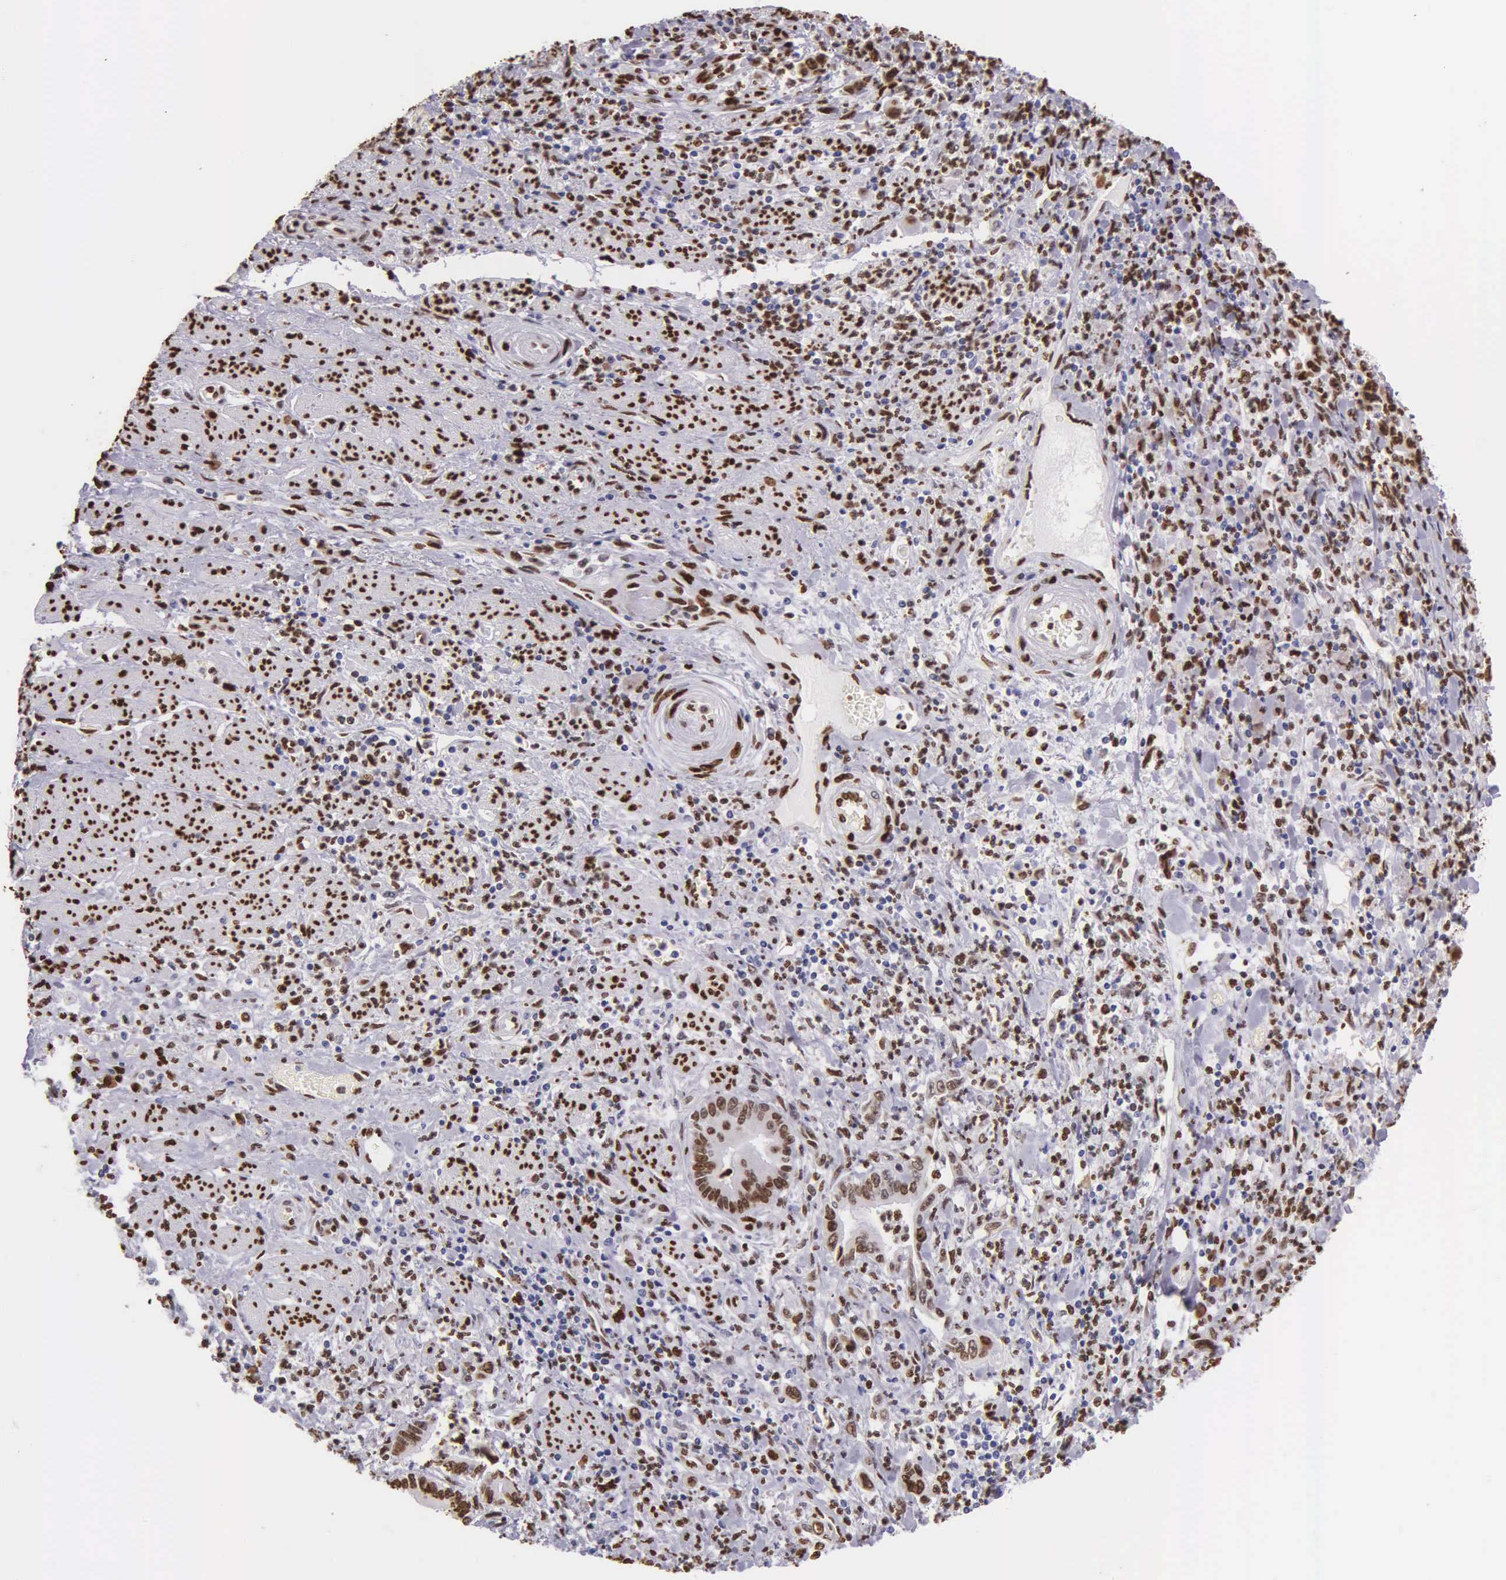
{"staining": {"intensity": "strong", "quantity": "25%-75%", "location": "nuclear"}, "tissue": "stomach cancer", "cell_type": "Tumor cells", "image_type": "cancer", "snomed": [{"axis": "morphology", "description": "Adenocarcinoma, NOS"}, {"axis": "topography", "description": "Stomach"}], "caption": "Immunohistochemical staining of stomach cancer shows strong nuclear protein positivity in about 25%-75% of tumor cells.", "gene": "H1-0", "patient": {"sex": "female", "age": 76}}